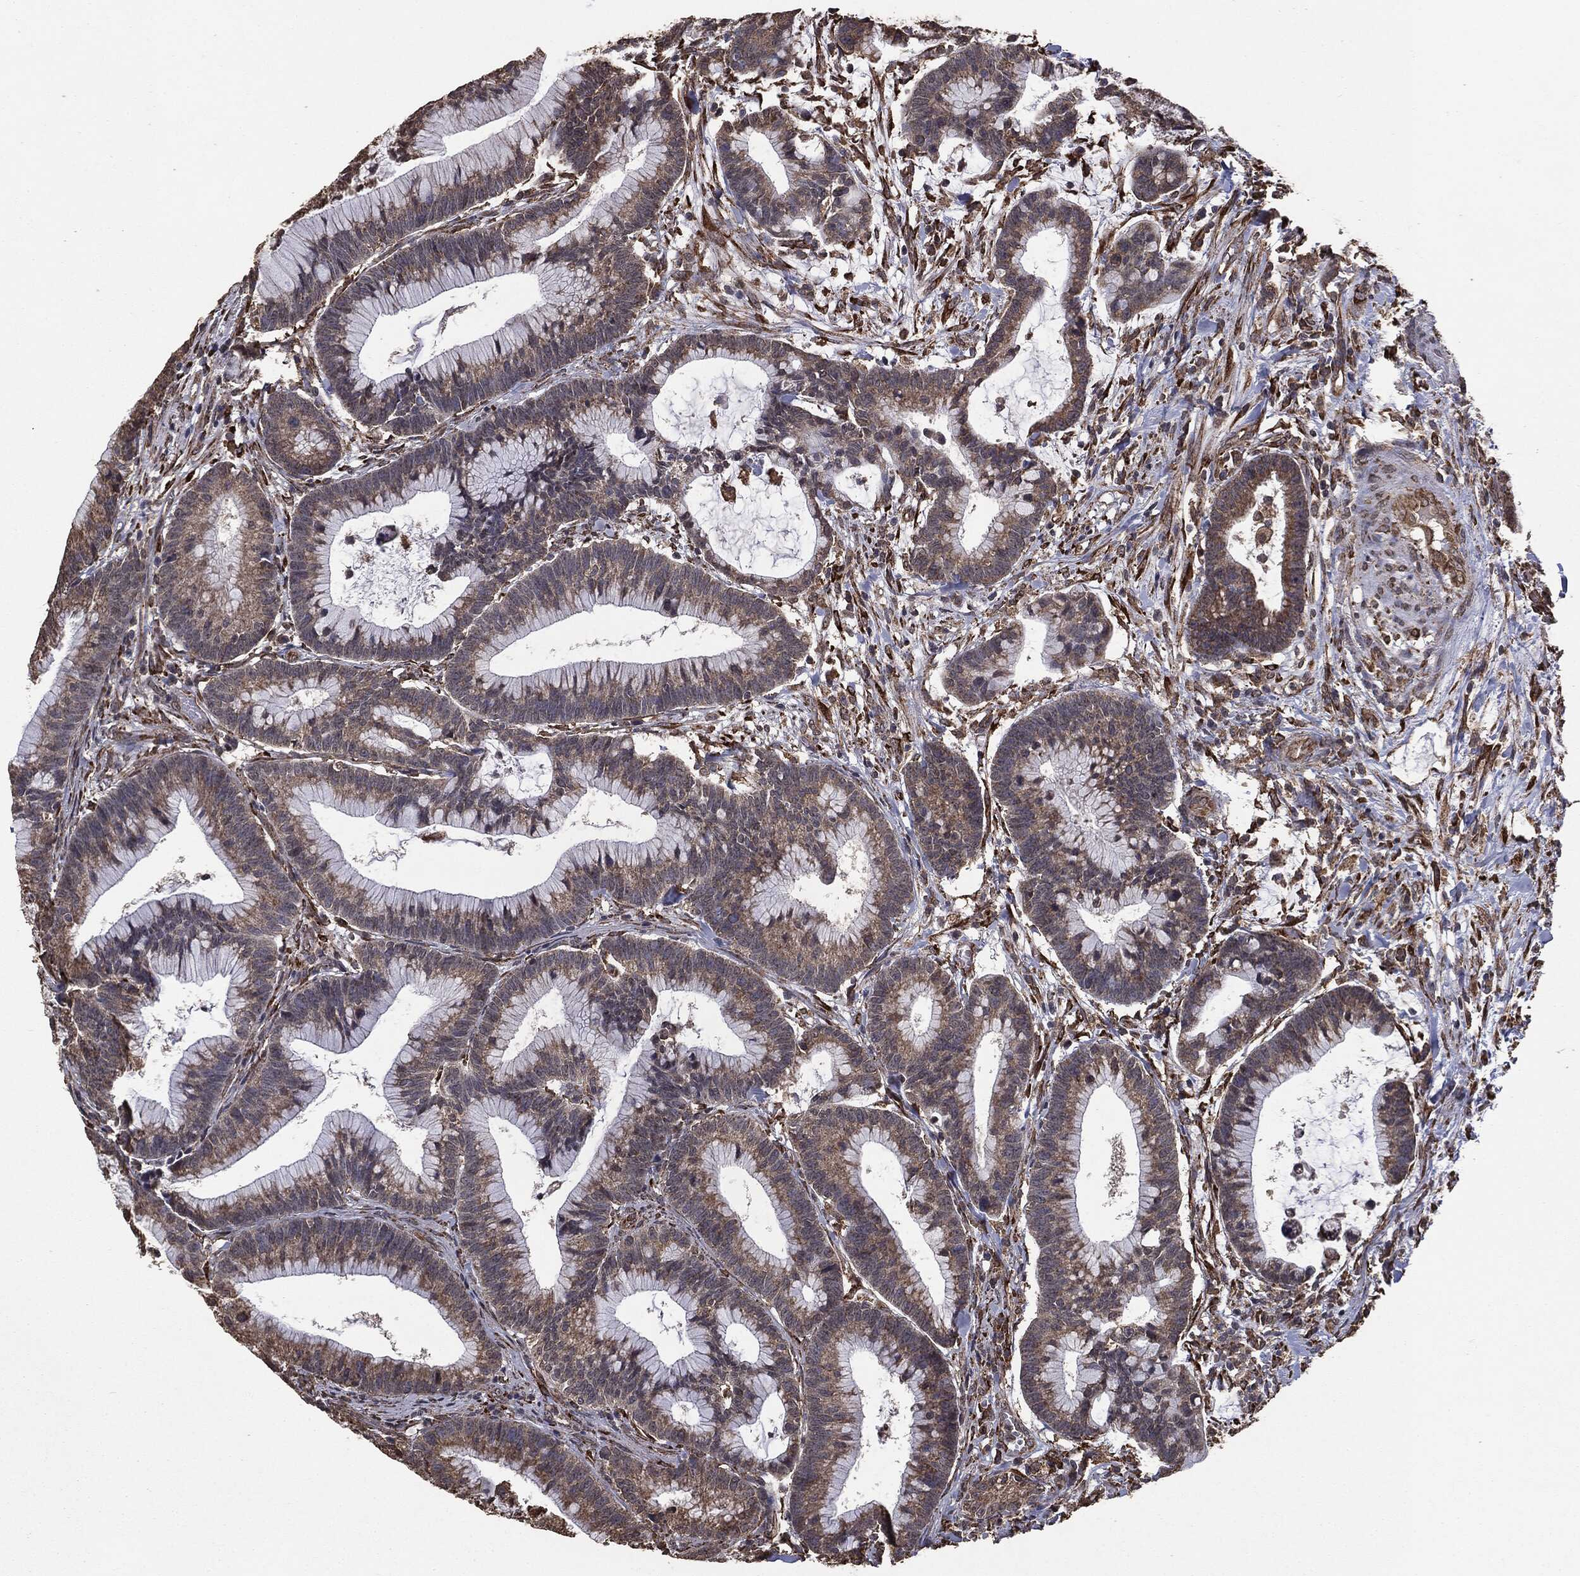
{"staining": {"intensity": "weak", "quantity": ">75%", "location": "cytoplasmic/membranous"}, "tissue": "colorectal cancer", "cell_type": "Tumor cells", "image_type": "cancer", "snomed": [{"axis": "morphology", "description": "Adenocarcinoma, NOS"}, {"axis": "topography", "description": "Colon"}], "caption": "About >75% of tumor cells in colorectal adenocarcinoma display weak cytoplasmic/membranous protein positivity as visualized by brown immunohistochemical staining.", "gene": "MTOR", "patient": {"sex": "female", "age": 78}}